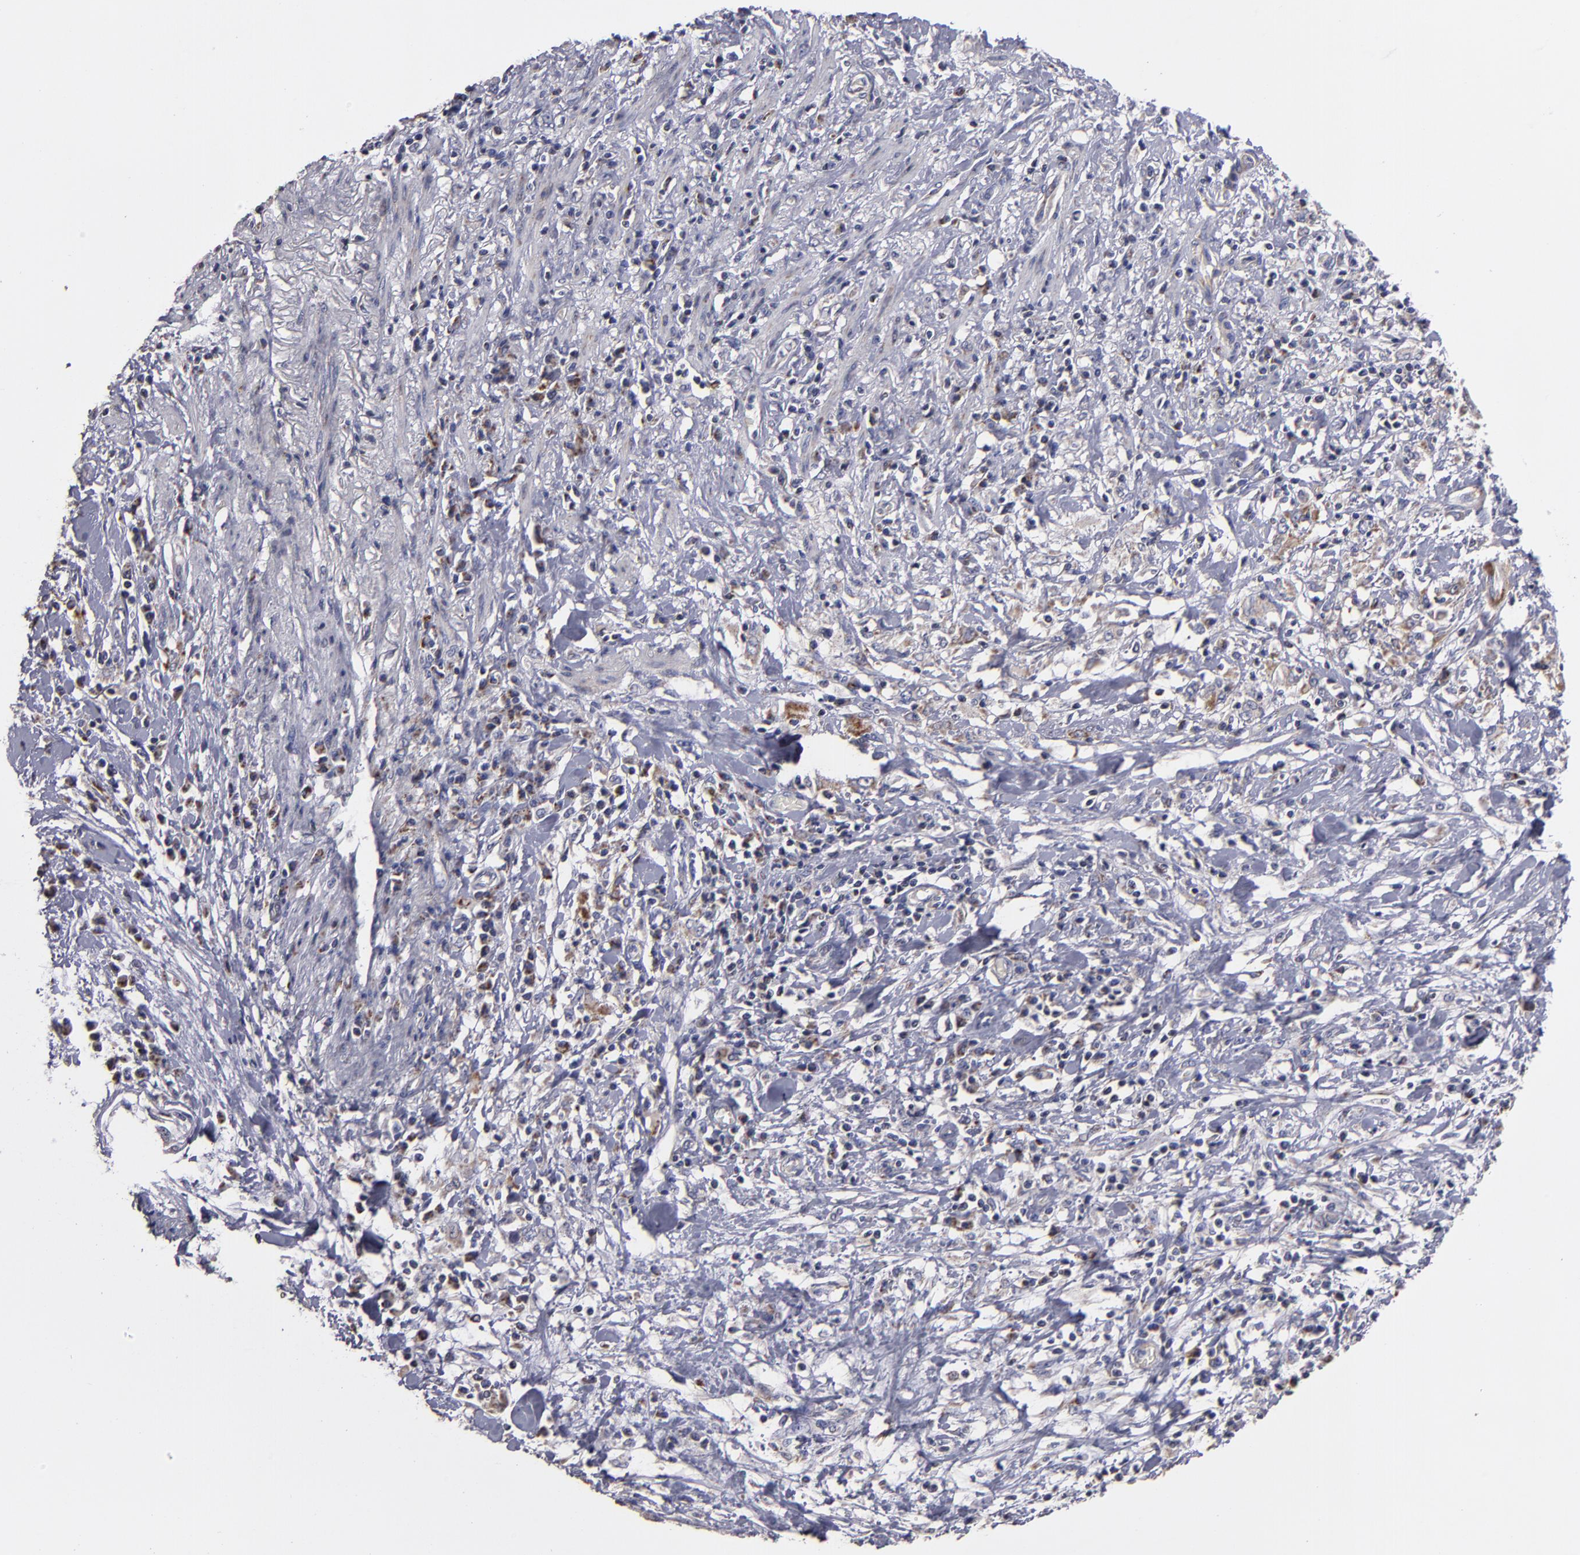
{"staining": {"intensity": "weak", "quantity": "25%-75%", "location": "cytoplasmic/membranous"}, "tissue": "pancreatic cancer", "cell_type": "Tumor cells", "image_type": "cancer", "snomed": [{"axis": "morphology", "description": "Adenocarcinoma, NOS"}, {"axis": "topography", "description": "Pancreas"}], "caption": "Tumor cells display weak cytoplasmic/membranous positivity in approximately 25%-75% of cells in adenocarcinoma (pancreatic). (DAB (3,3'-diaminobenzidine) = brown stain, brightfield microscopy at high magnification).", "gene": "CLTA", "patient": {"sex": "female", "age": 64}}